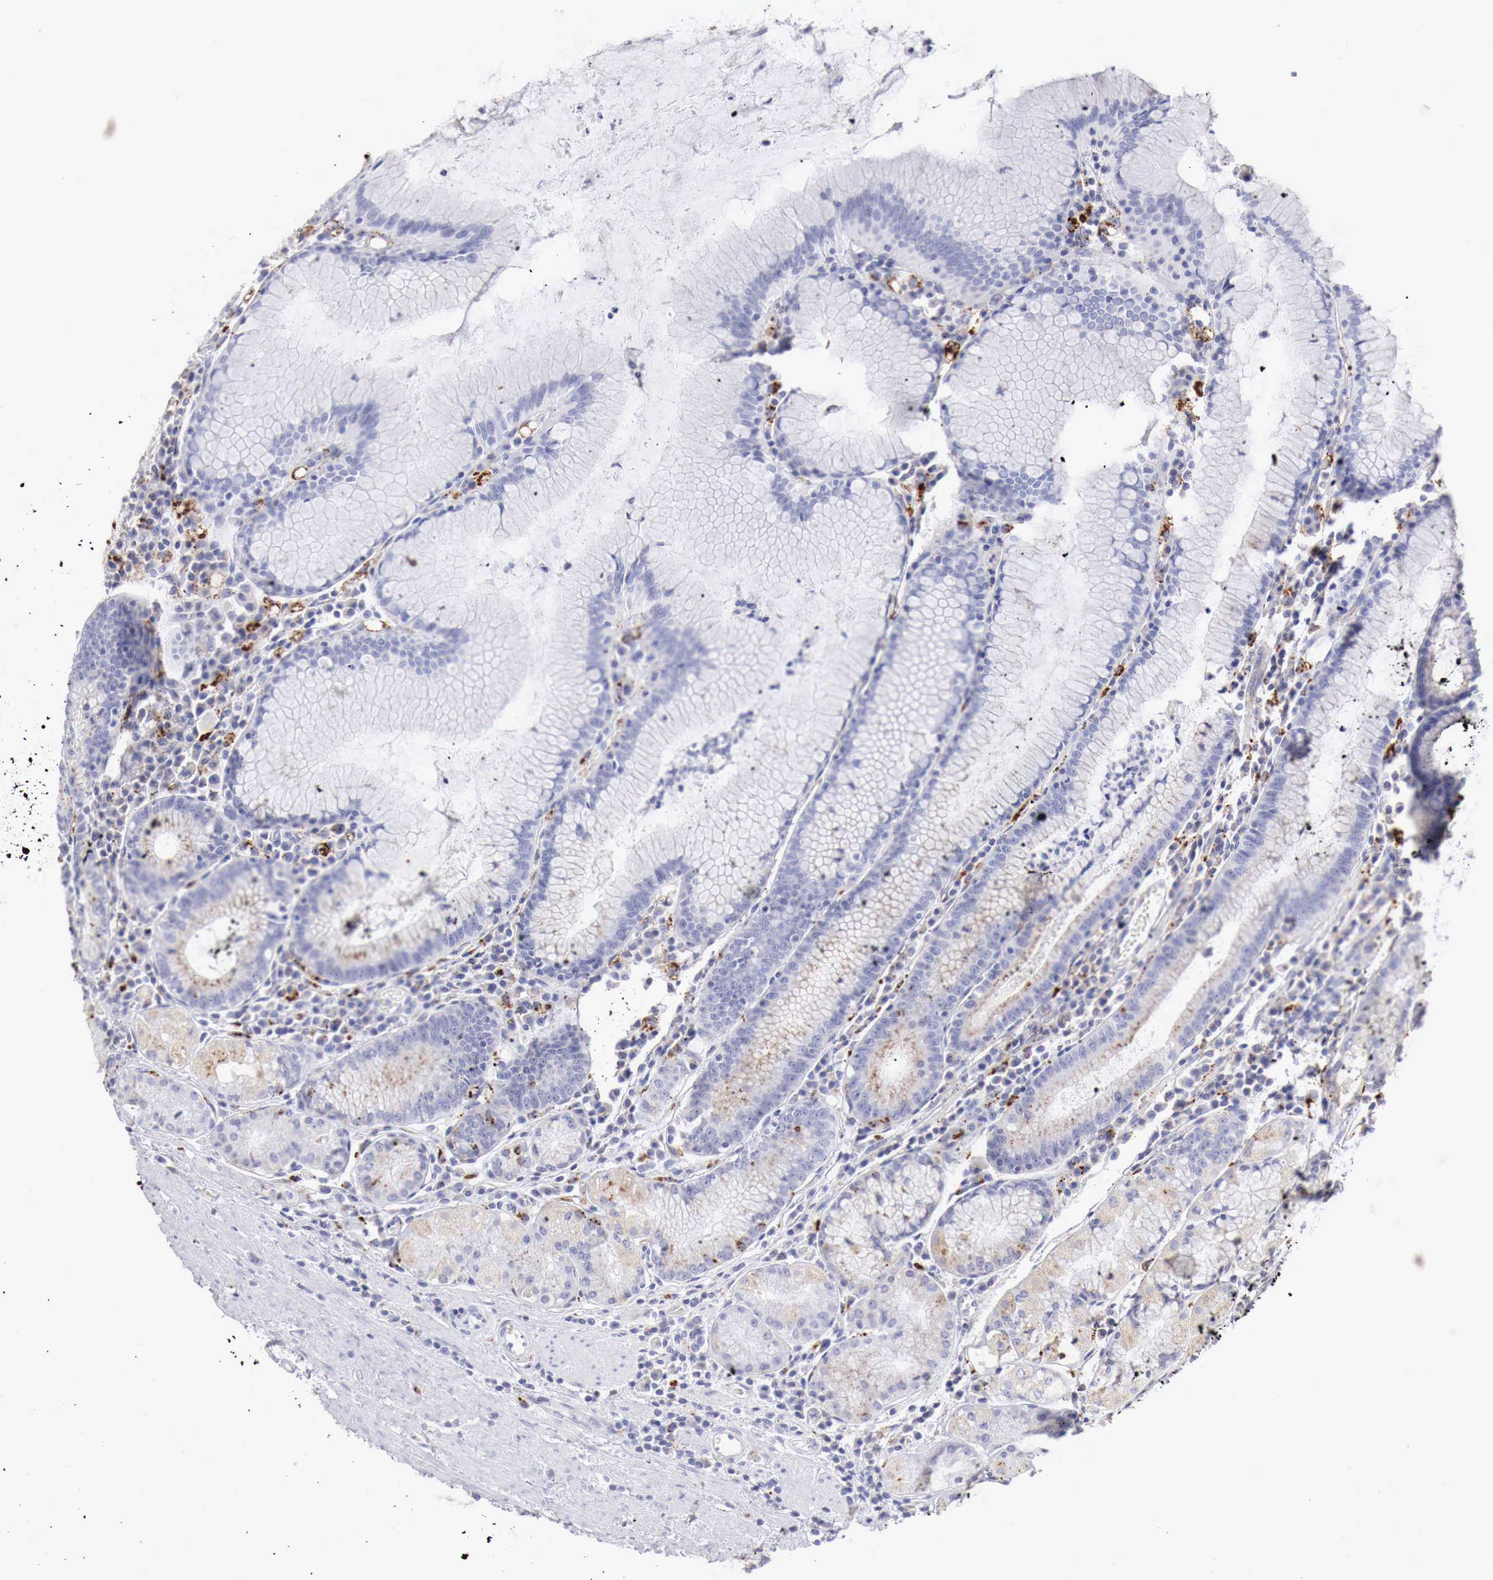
{"staining": {"intensity": "weak", "quantity": "25%-75%", "location": "cytoplasmic/membranous"}, "tissue": "stomach", "cell_type": "Glandular cells", "image_type": "normal", "snomed": [{"axis": "morphology", "description": "Normal tissue, NOS"}, {"axis": "topography", "description": "Stomach, lower"}], "caption": "Brown immunohistochemical staining in unremarkable stomach reveals weak cytoplasmic/membranous staining in about 25%-75% of glandular cells. Nuclei are stained in blue.", "gene": "GLA", "patient": {"sex": "female", "age": 43}}